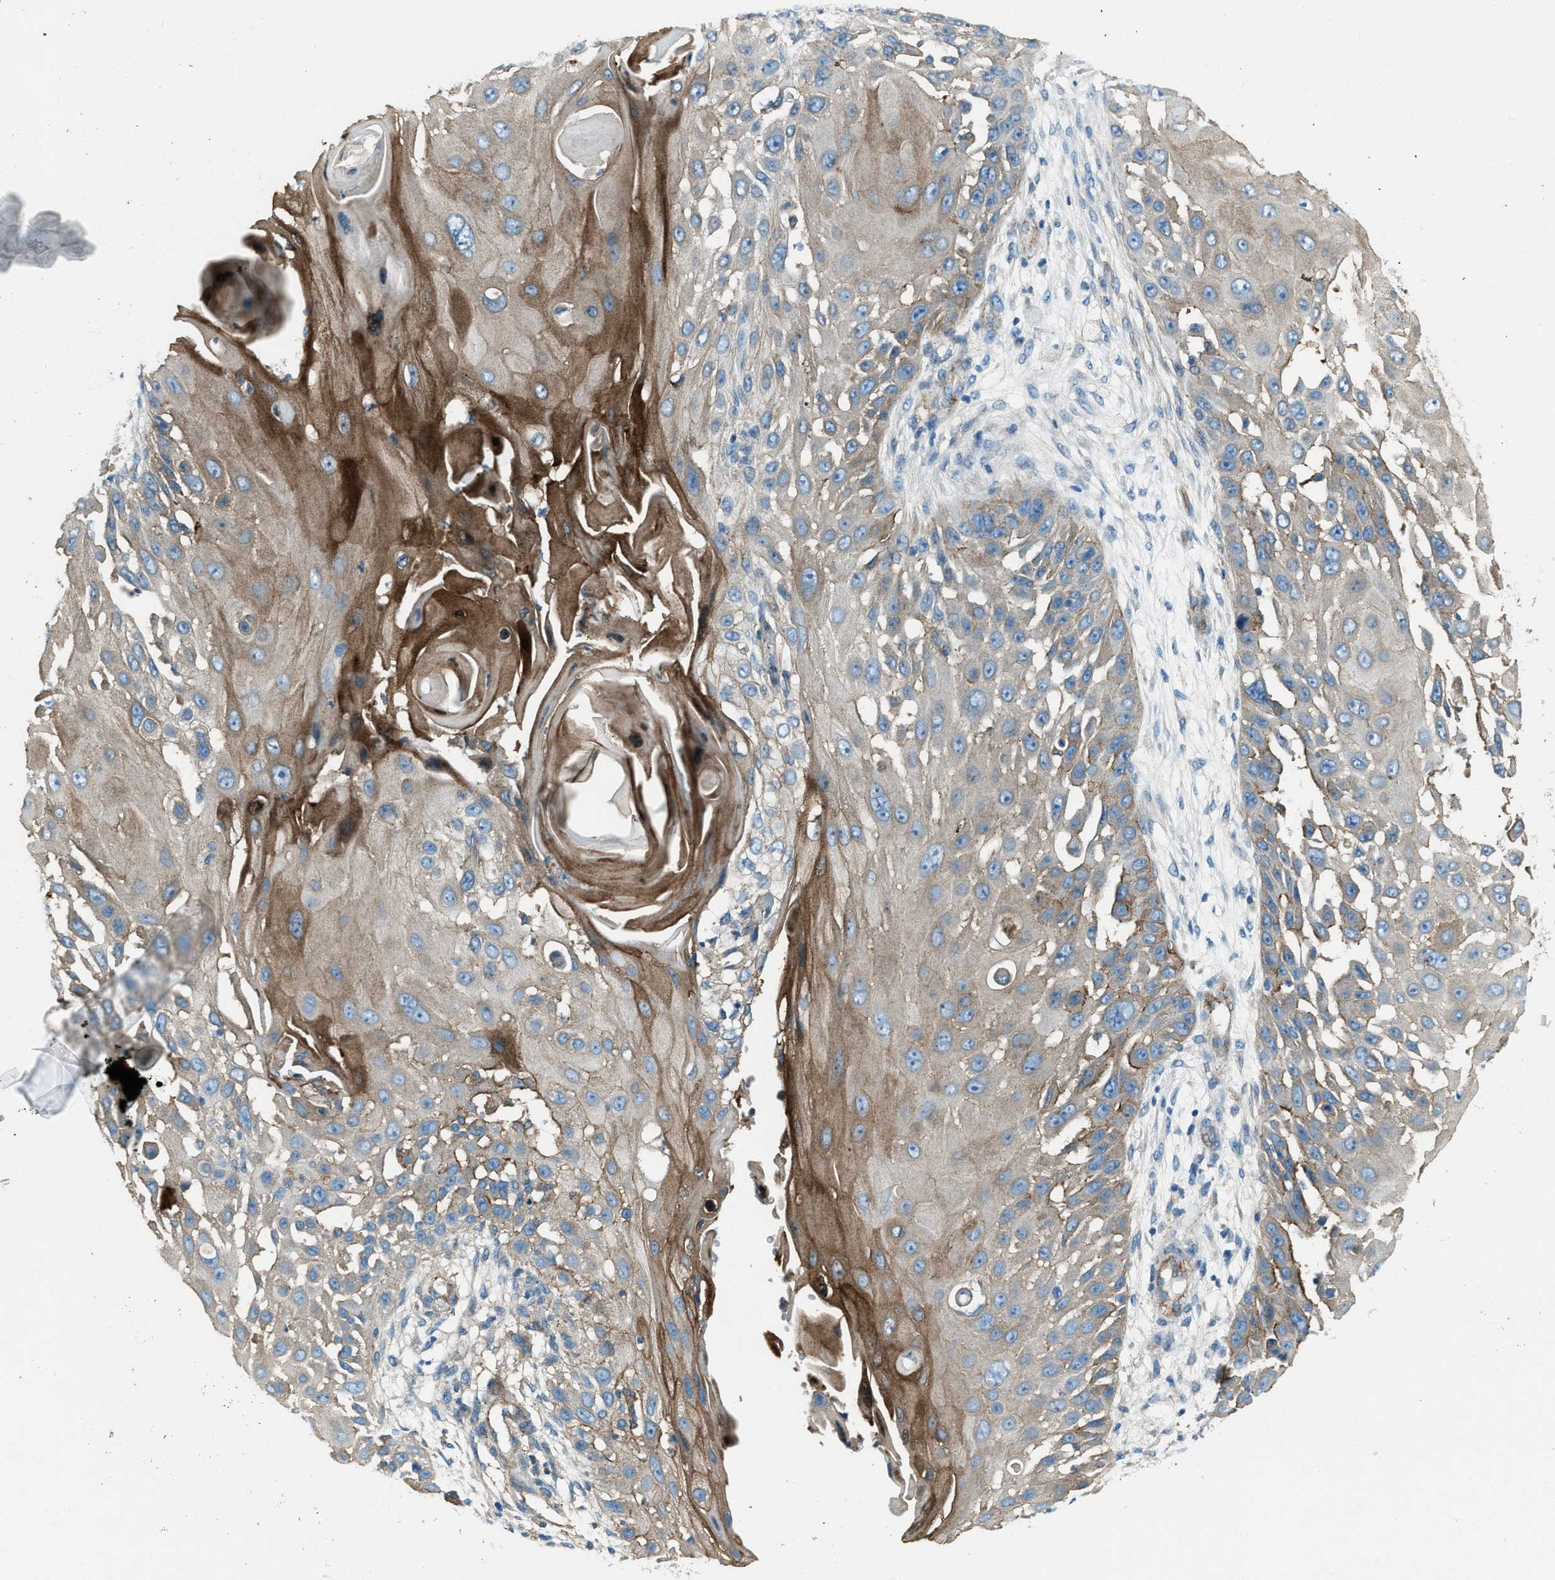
{"staining": {"intensity": "moderate", "quantity": ">75%", "location": "cytoplasmic/membranous"}, "tissue": "skin cancer", "cell_type": "Tumor cells", "image_type": "cancer", "snomed": [{"axis": "morphology", "description": "Squamous cell carcinoma, NOS"}, {"axis": "topography", "description": "Skin"}], "caption": "Protein staining demonstrates moderate cytoplasmic/membranous positivity in approximately >75% of tumor cells in skin squamous cell carcinoma. (DAB IHC, brown staining for protein, blue staining for nuclei).", "gene": "SVIL", "patient": {"sex": "female", "age": 44}}